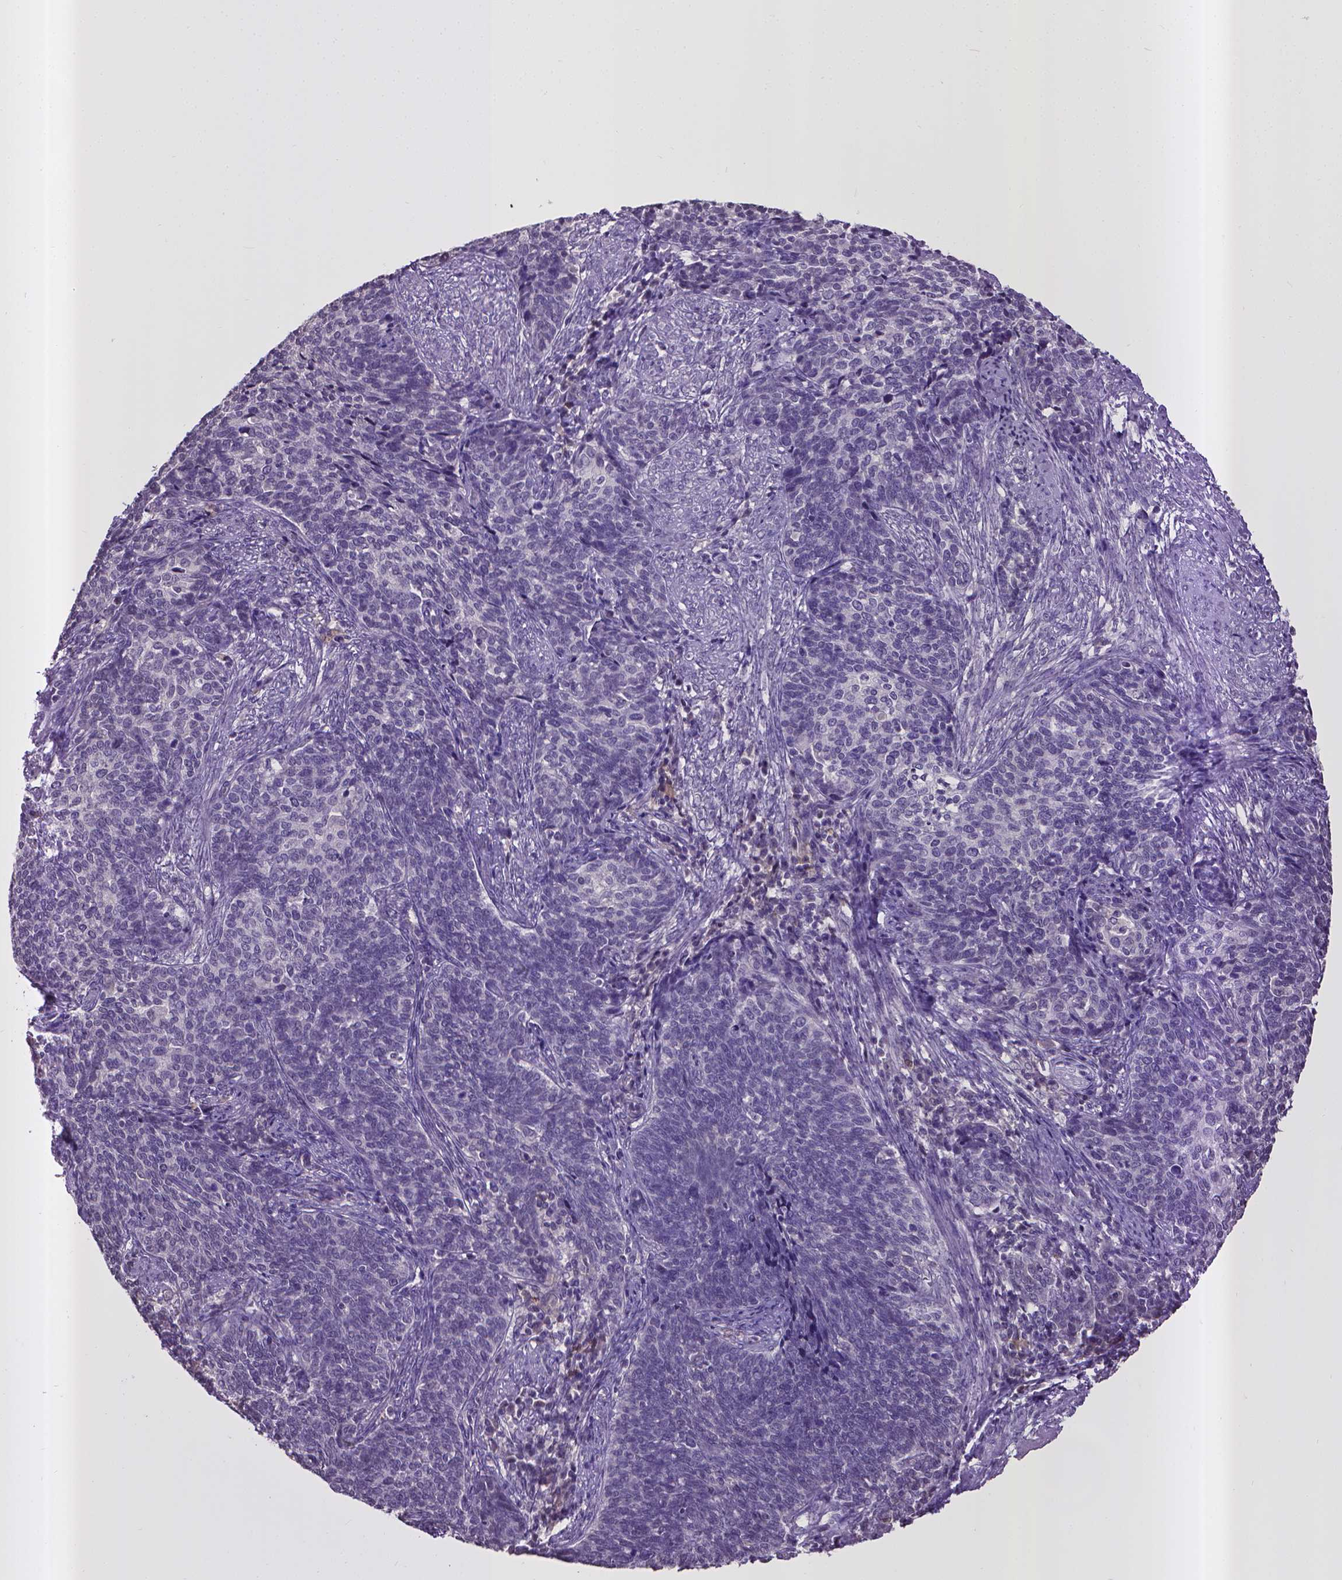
{"staining": {"intensity": "negative", "quantity": "none", "location": "none"}, "tissue": "cervical cancer", "cell_type": "Tumor cells", "image_type": "cancer", "snomed": [{"axis": "morphology", "description": "Squamous cell carcinoma, NOS"}, {"axis": "topography", "description": "Cervix"}], "caption": "Immunohistochemical staining of cervical cancer reveals no significant staining in tumor cells.", "gene": "CPM", "patient": {"sex": "female", "age": 39}}